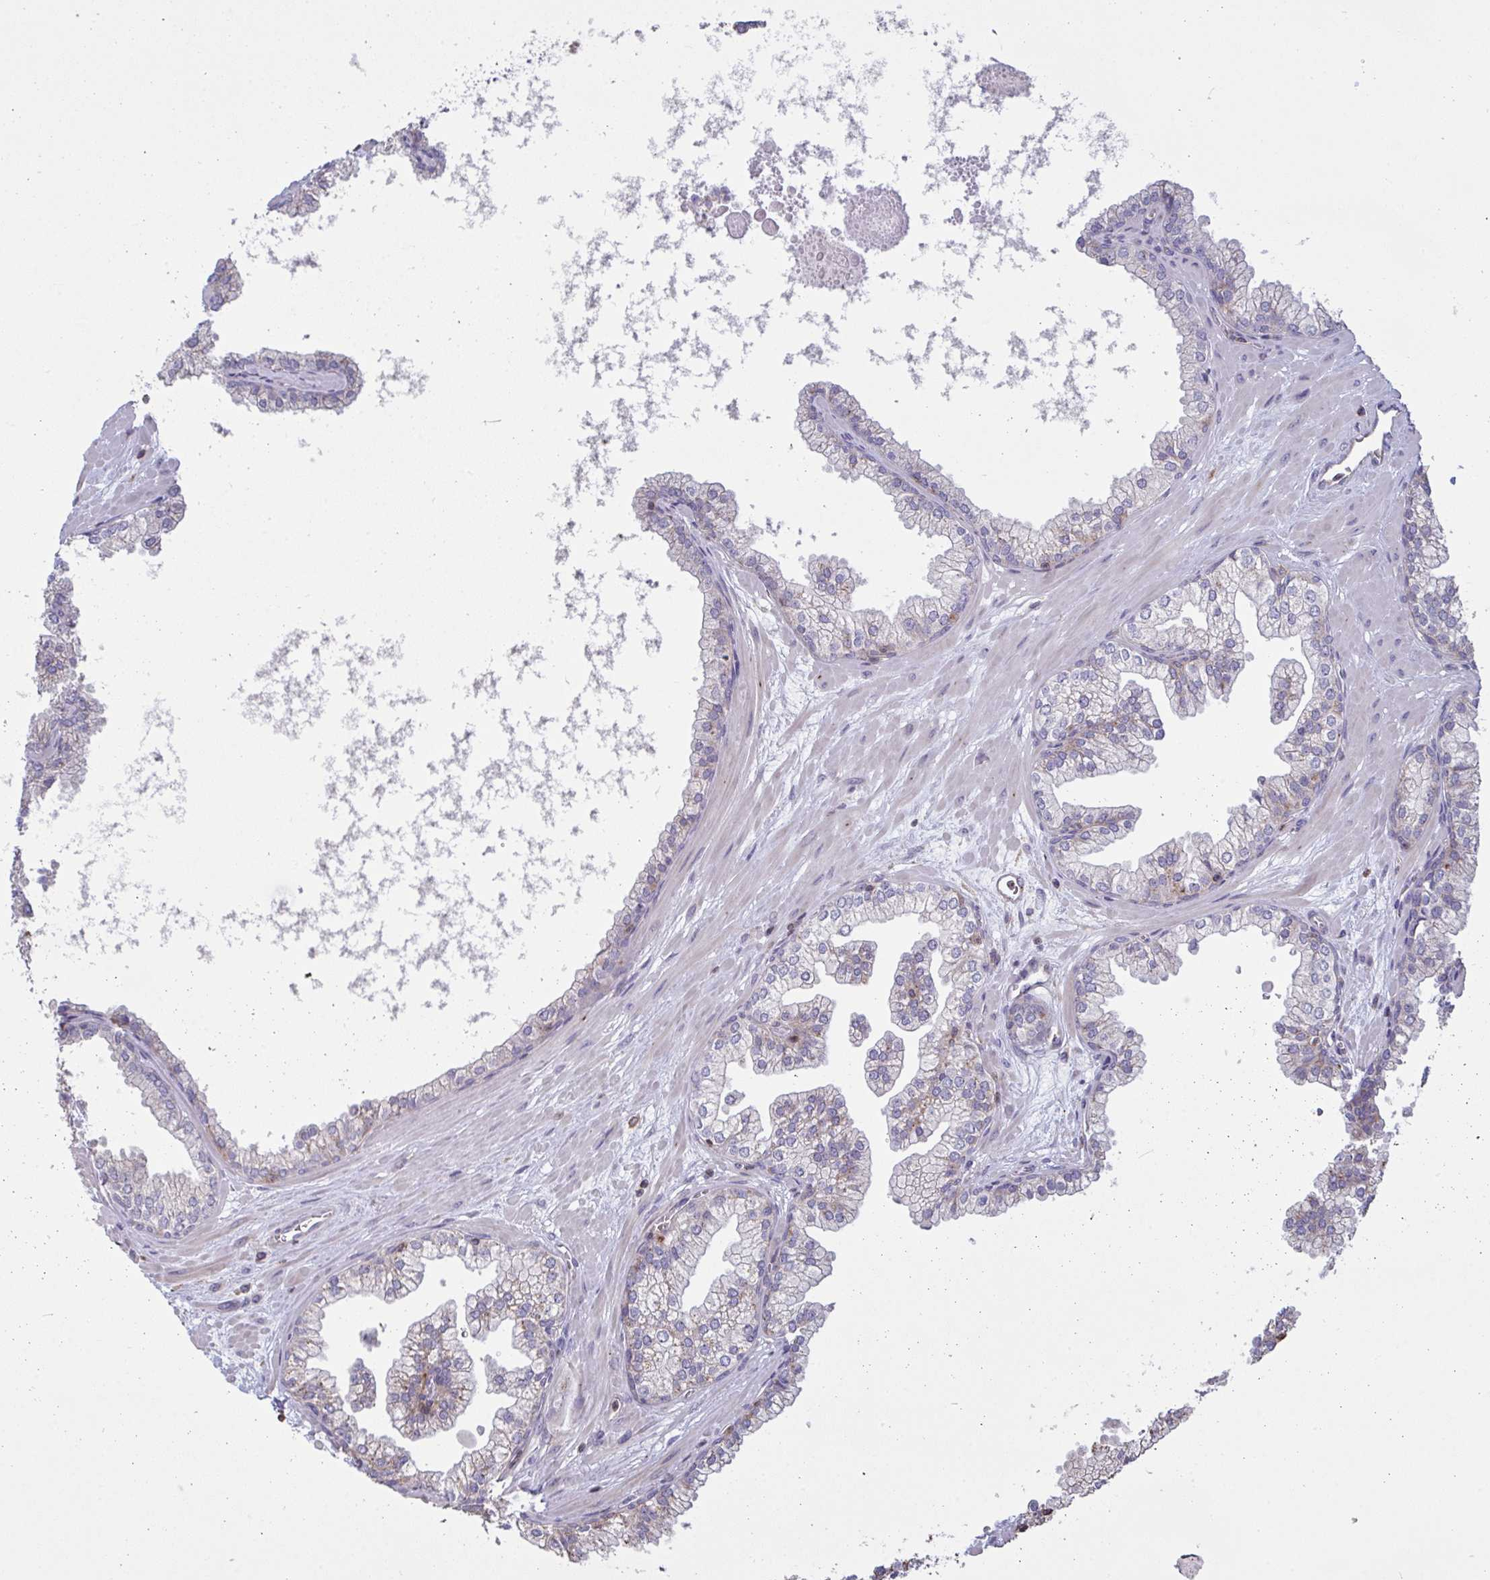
{"staining": {"intensity": "weak", "quantity": "25%-75%", "location": "cytoplasmic/membranous"}, "tissue": "prostate", "cell_type": "Glandular cells", "image_type": "normal", "snomed": [{"axis": "morphology", "description": "Normal tissue, NOS"}, {"axis": "topography", "description": "Prostate"}, {"axis": "topography", "description": "Peripheral nerve tissue"}], "caption": "A brown stain highlights weak cytoplasmic/membranous expression of a protein in glandular cells of benign prostate.", "gene": "MICOS10", "patient": {"sex": "male", "age": 61}}